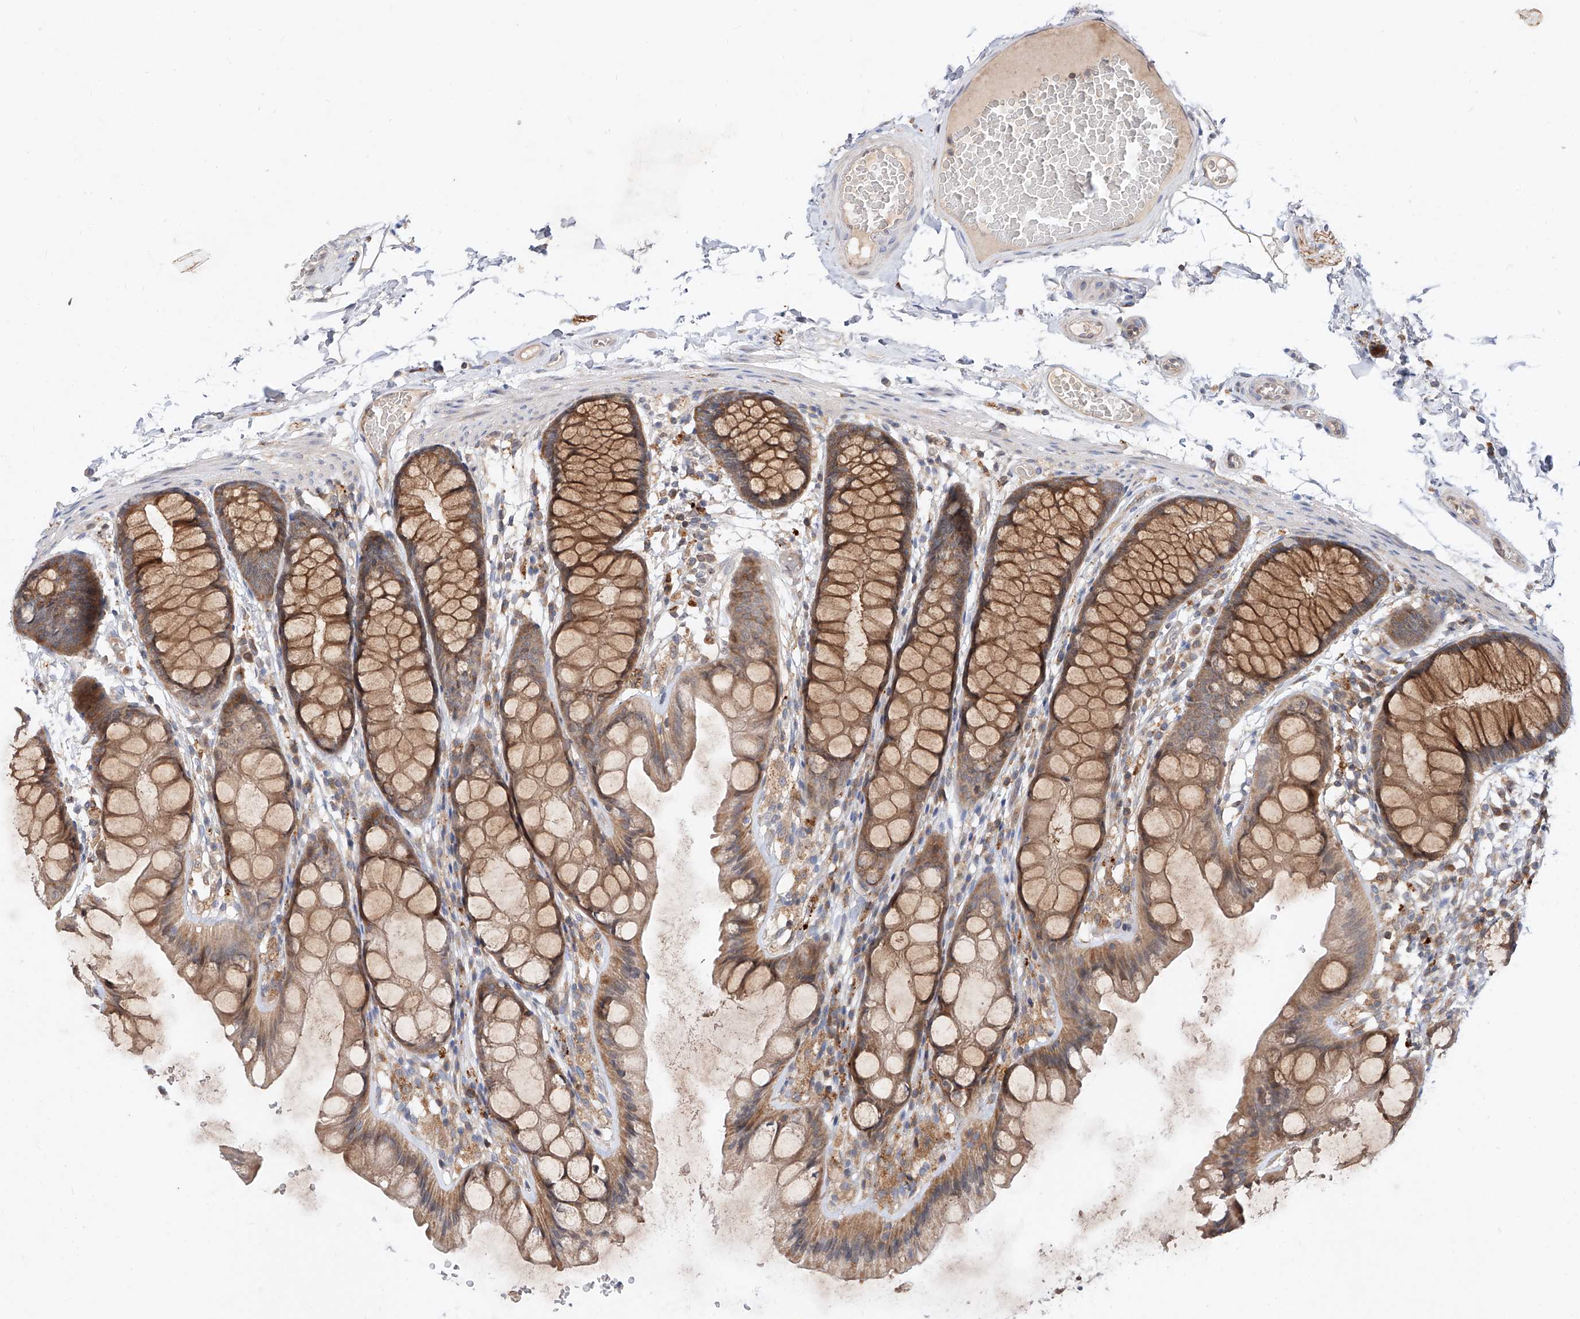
{"staining": {"intensity": "weak", "quantity": ">75%", "location": "cytoplasmic/membranous"}, "tissue": "colon", "cell_type": "Endothelial cells", "image_type": "normal", "snomed": [{"axis": "morphology", "description": "Normal tissue, NOS"}, {"axis": "topography", "description": "Colon"}], "caption": "The micrograph displays staining of benign colon, revealing weak cytoplasmic/membranous protein expression (brown color) within endothelial cells. The protein is stained brown, and the nuclei are stained in blue (DAB (3,3'-diaminobenzidine) IHC with brightfield microscopy, high magnification).", "gene": "DIRAS3", "patient": {"sex": "male", "age": 47}}